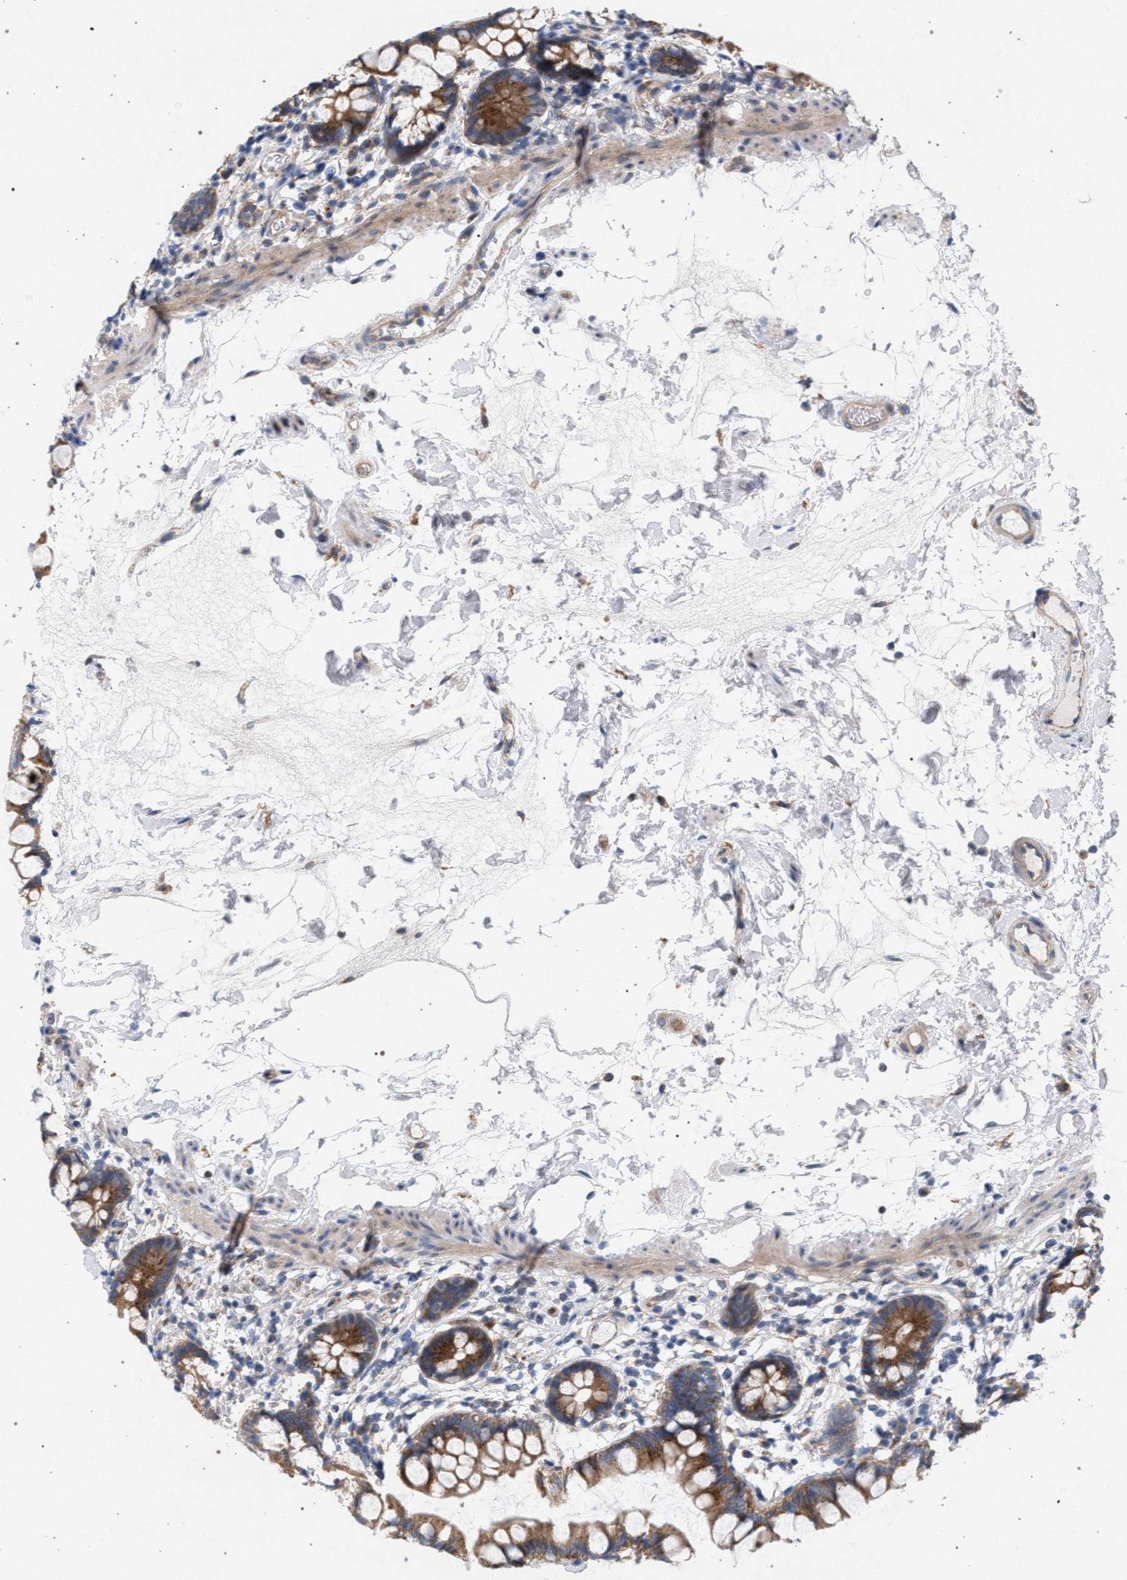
{"staining": {"intensity": "moderate", "quantity": ">75%", "location": "cytoplasmic/membranous"}, "tissue": "small intestine", "cell_type": "Glandular cells", "image_type": "normal", "snomed": [{"axis": "morphology", "description": "Normal tissue, NOS"}, {"axis": "topography", "description": "Small intestine"}], "caption": "Immunohistochemical staining of unremarkable human small intestine exhibits >75% levels of moderate cytoplasmic/membranous protein positivity in about >75% of glandular cells. The staining was performed using DAB to visualize the protein expression in brown, while the nuclei were stained in blue with hematoxylin (Magnification: 20x).", "gene": "MAMDC2", "patient": {"sex": "female", "age": 84}}